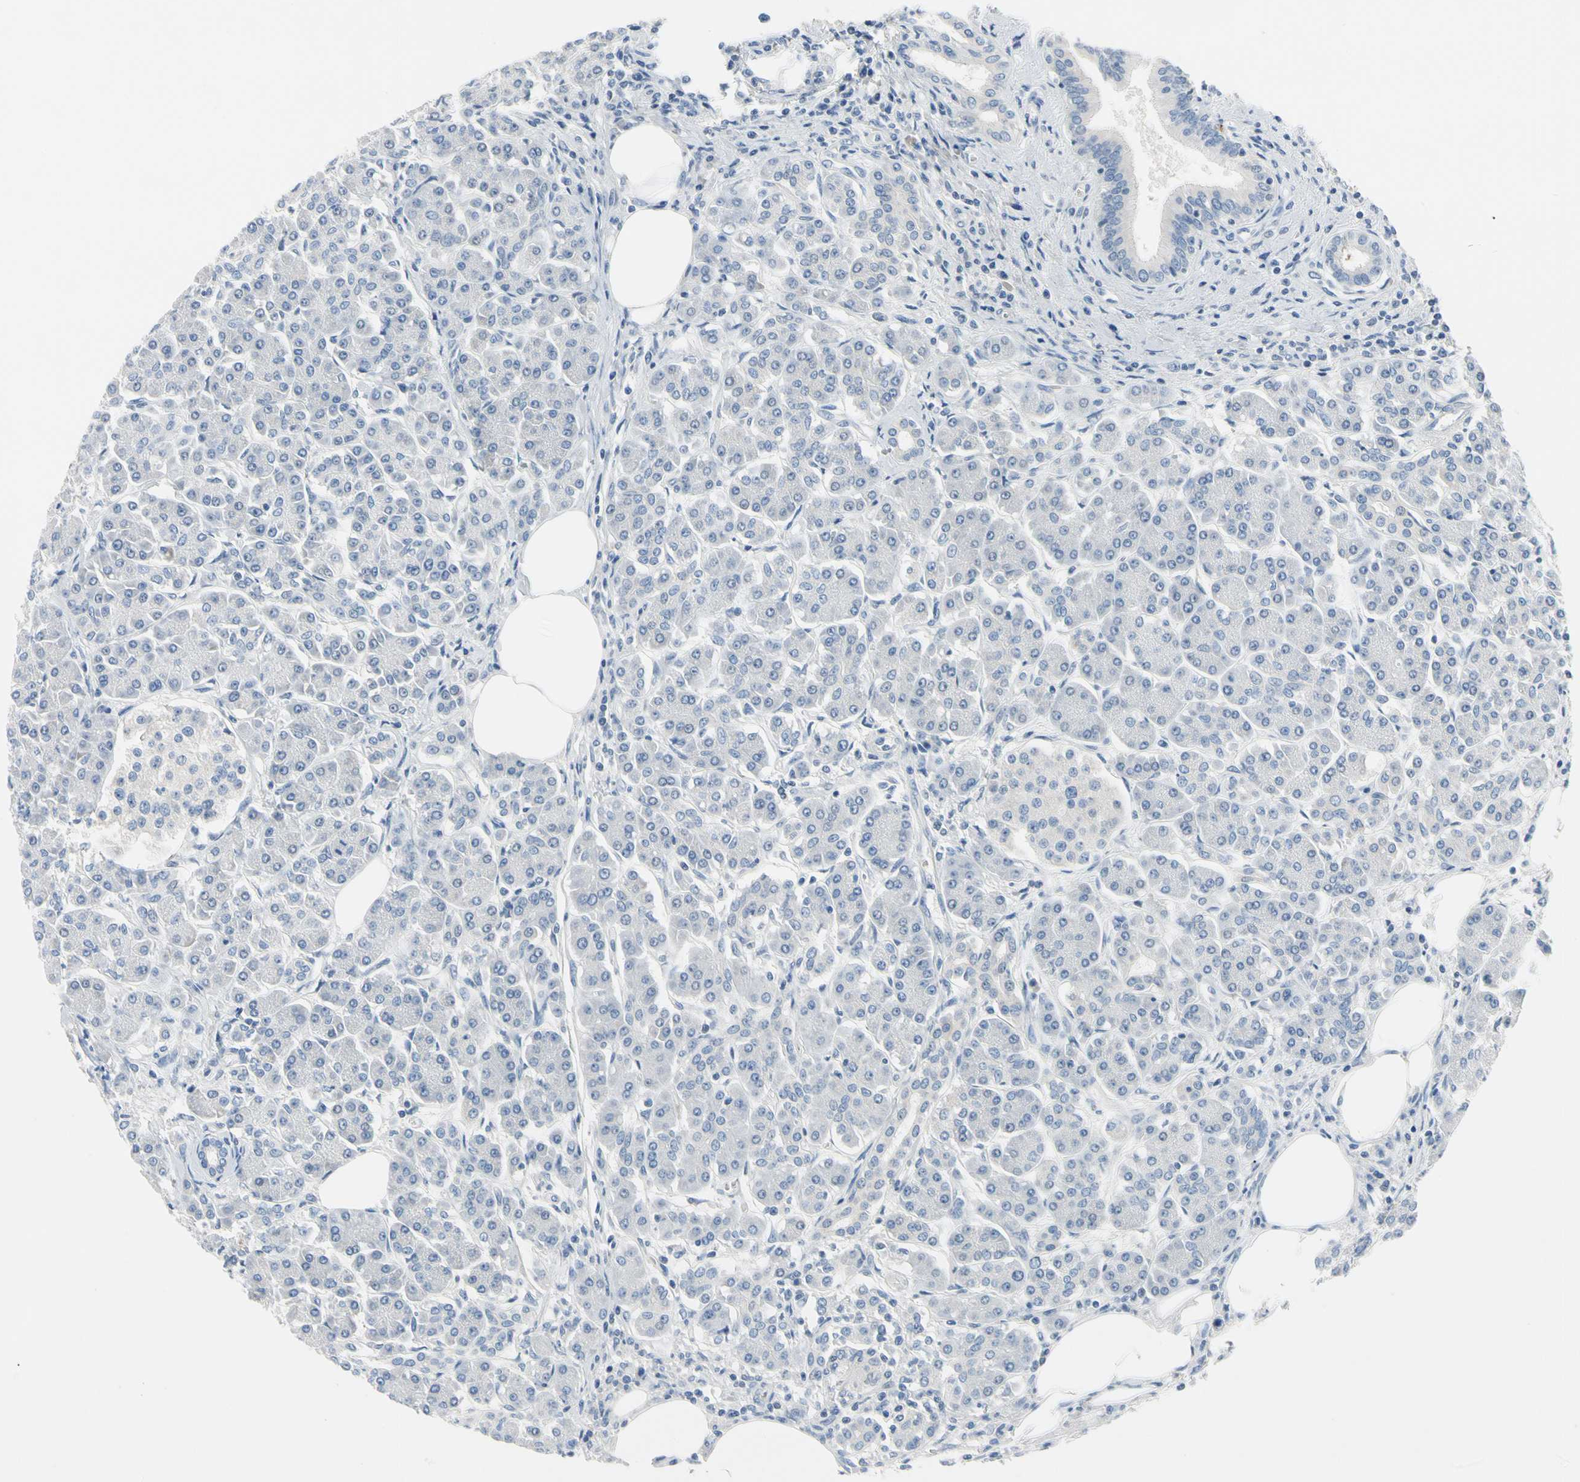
{"staining": {"intensity": "negative", "quantity": "none", "location": "none"}, "tissue": "pancreas", "cell_type": "Exocrine glandular cells", "image_type": "normal", "snomed": [{"axis": "morphology", "description": "Normal tissue, NOS"}, {"axis": "topography", "description": "Pancreas"}], "caption": "The IHC photomicrograph has no significant positivity in exocrine glandular cells of pancreas. The staining is performed using DAB (3,3'-diaminobenzidine) brown chromogen with nuclei counter-stained in using hematoxylin.", "gene": "MARK1", "patient": {"sex": "female", "age": 73}}